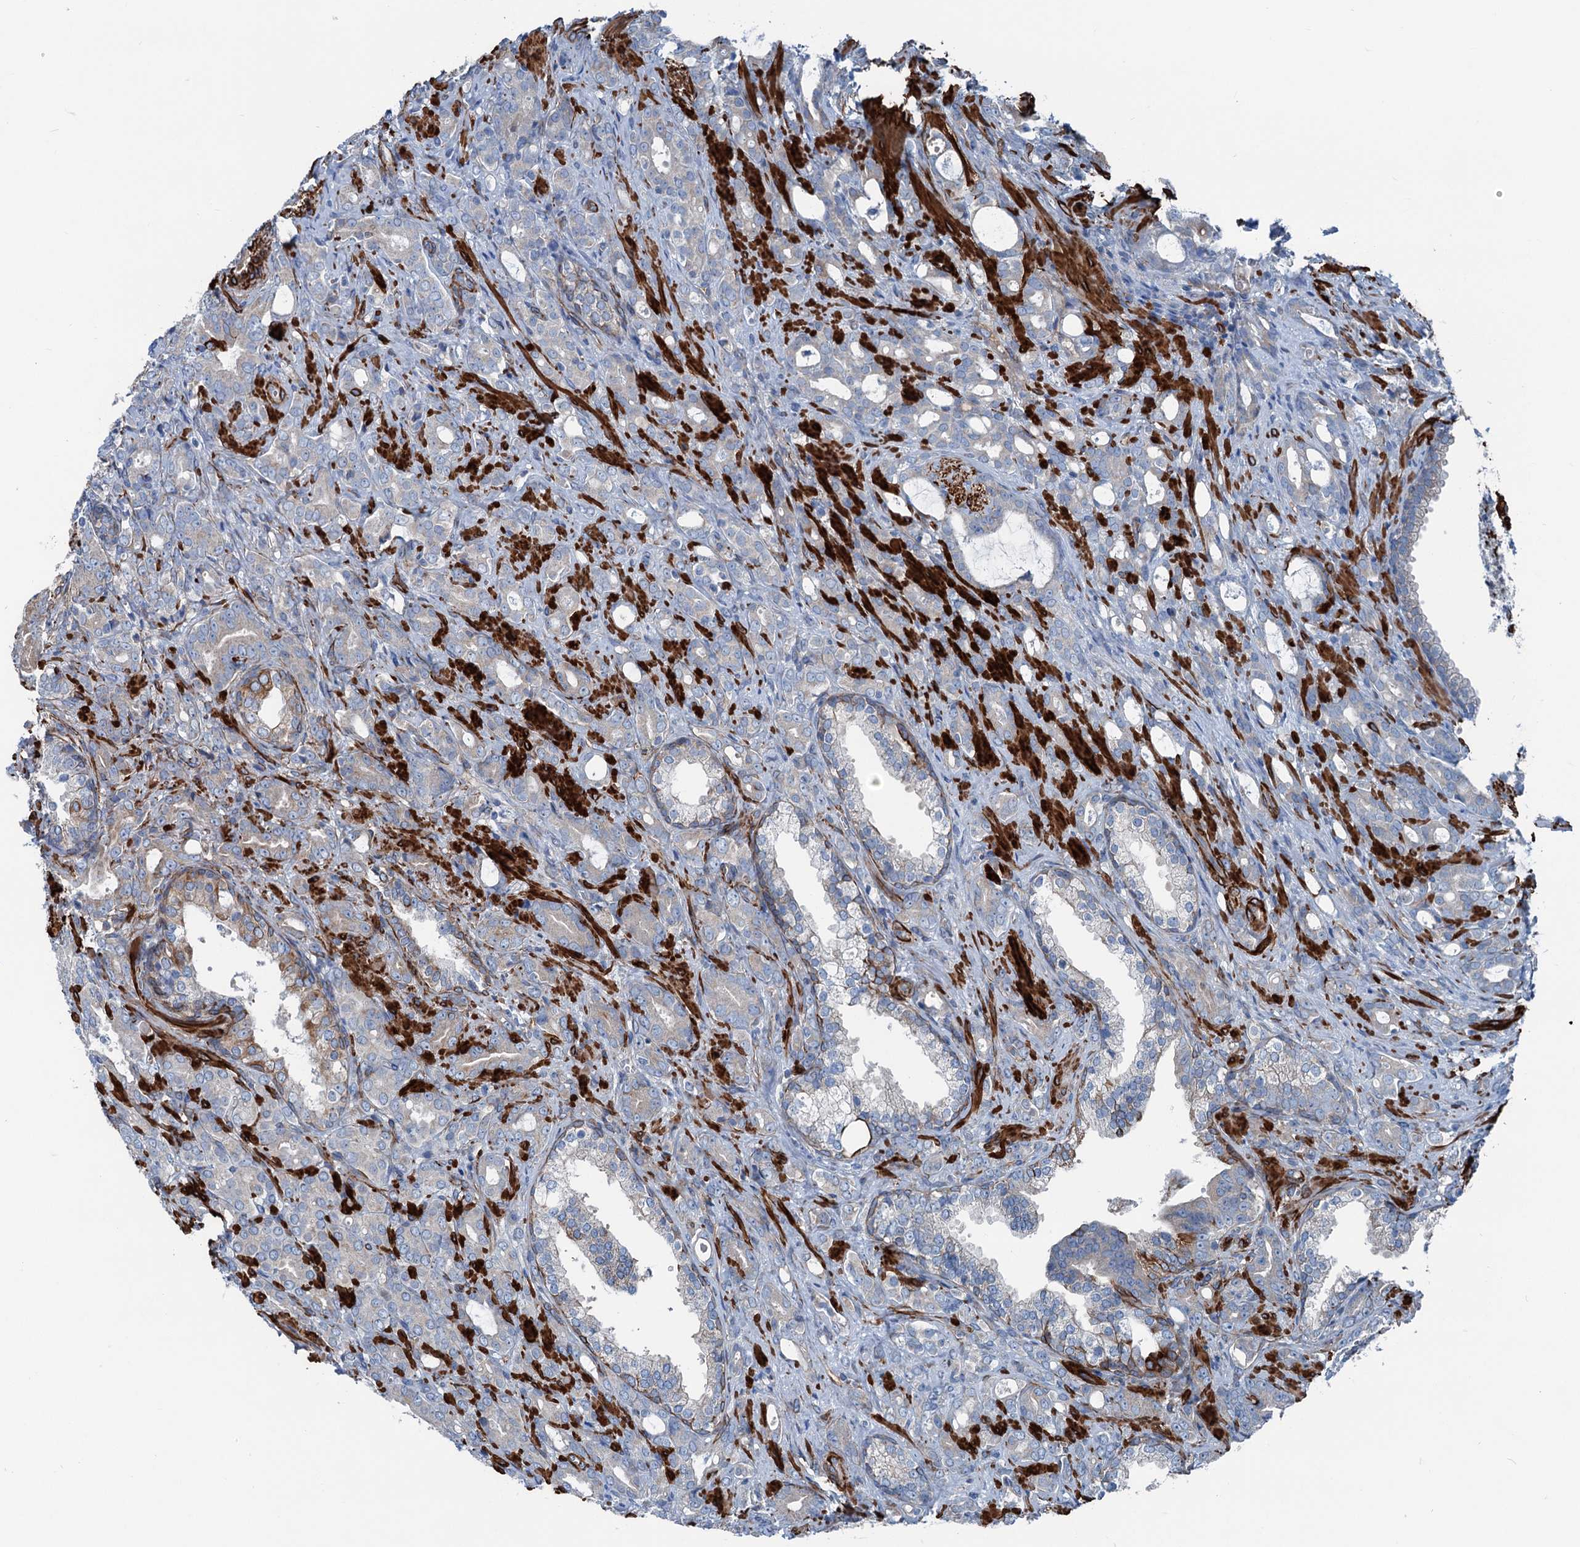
{"staining": {"intensity": "moderate", "quantity": "<25%", "location": "cytoplasmic/membranous"}, "tissue": "prostate cancer", "cell_type": "Tumor cells", "image_type": "cancer", "snomed": [{"axis": "morphology", "description": "Adenocarcinoma, High grade"}, {"axis": "topography", "description": "Prostate"}], "caption": "DAB immunohistochemical staining of human prostate high-grade adenocarcinoma exhibits moderate cytoplasmic/membranous protein positivity in about <25% of tumor cells.", "gene": "CALCOCO1", "patient": {"sex": "male", "age": 72}}